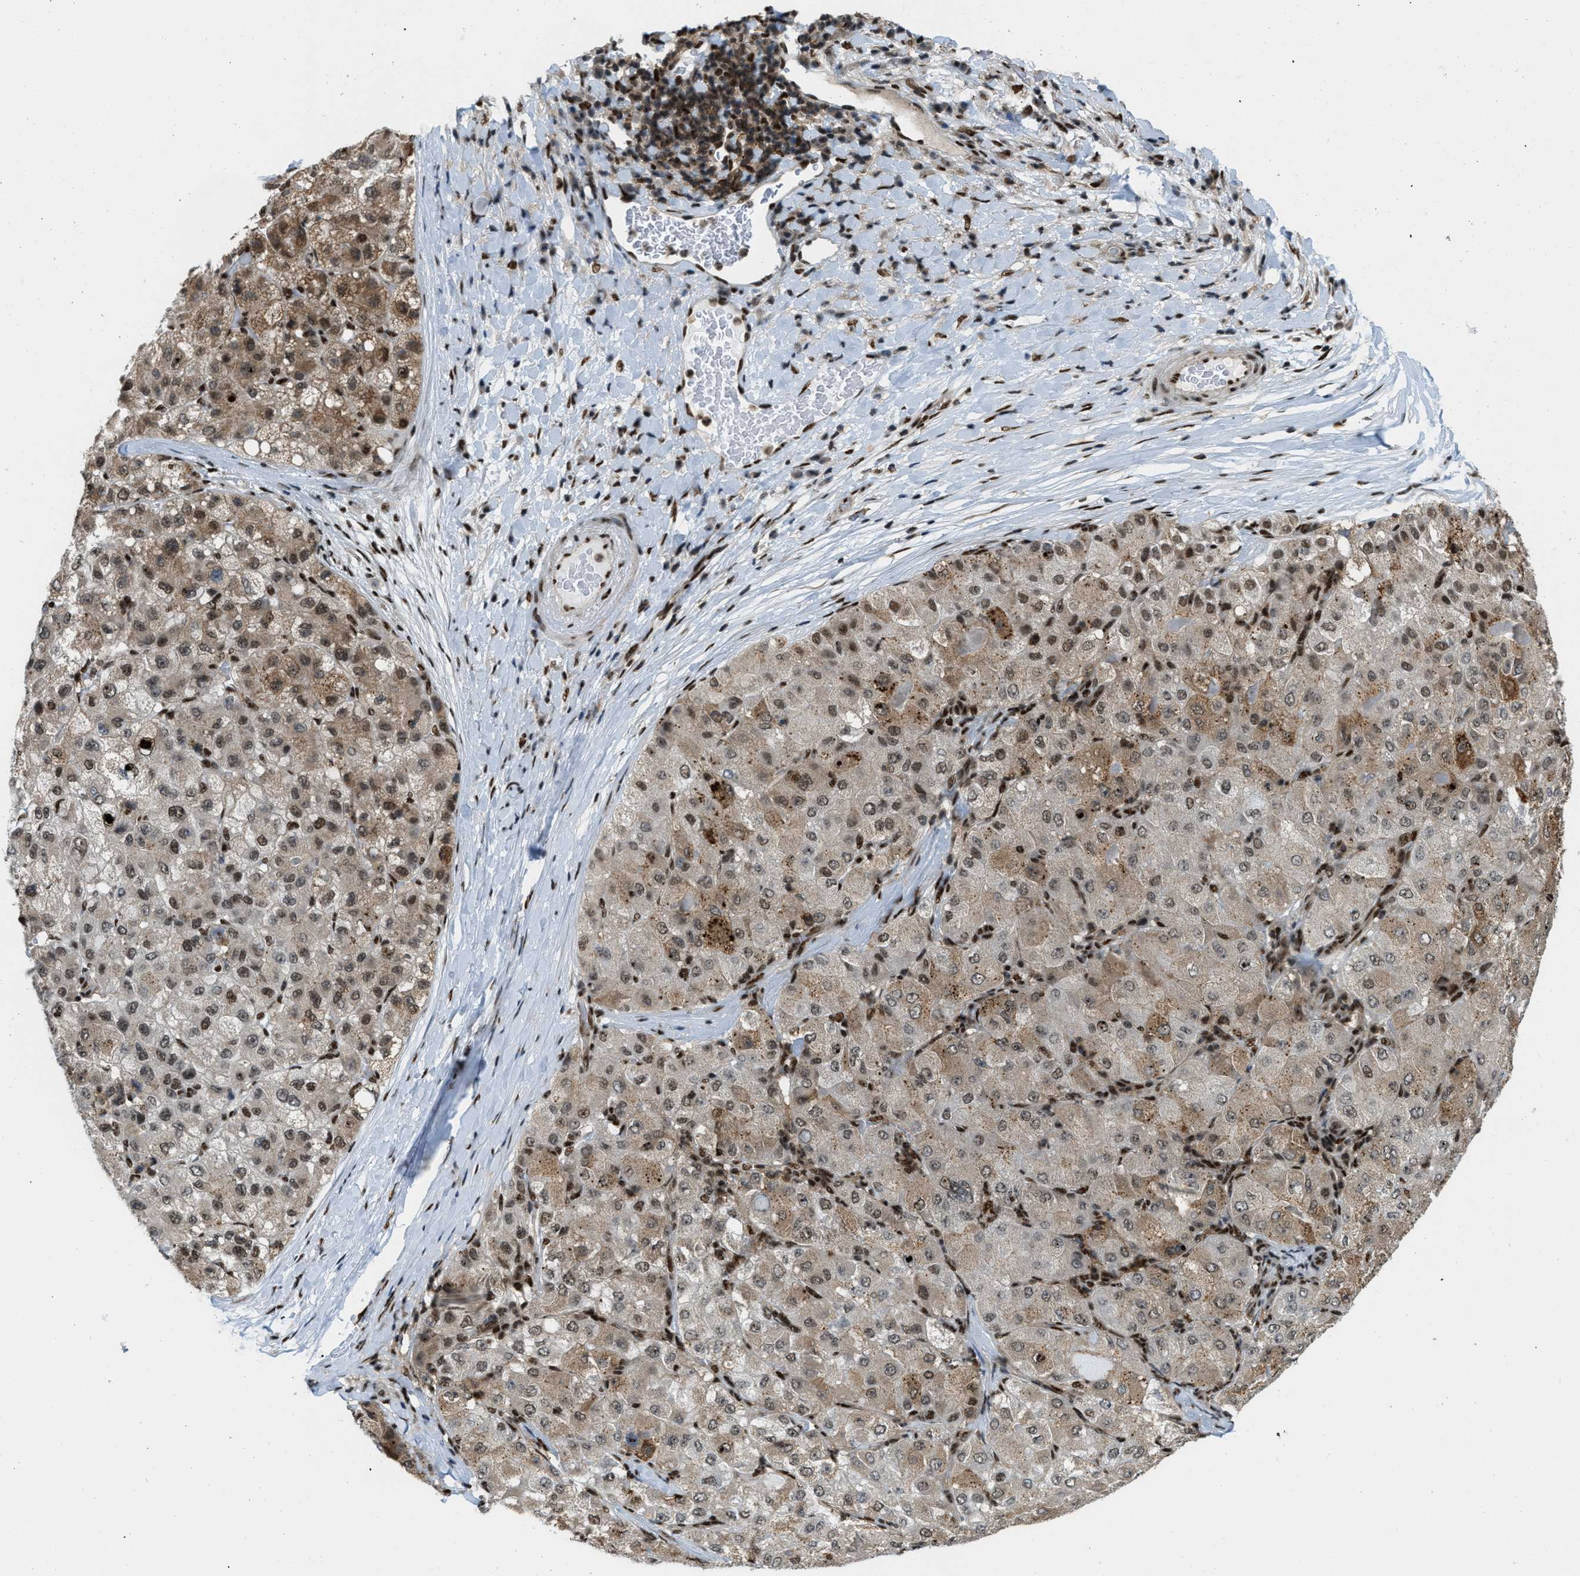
{"staining": {"intensity": "moderate", "quantity": ">75%", "location": "cytoplasmic/membranous,nuclear"}, "tissue": "liver cancer", "cell_type": "Tumor cells", "image_type": "cancer", "snomed": [{"axis": "morphology", "description": "Carcinoma, Hepatocellular, NOS"}, {"axis": "topography", "description": "Liver"}], "caption": "Human liver hepatocellular carcinoma stained for a protein (brown) displays moderate cytoplasmic/membranous and nuclear positive positivity in about >75% of tumor cells.", "gene": "NUMA1", "patient": {"sex": "male", "age": 80}}